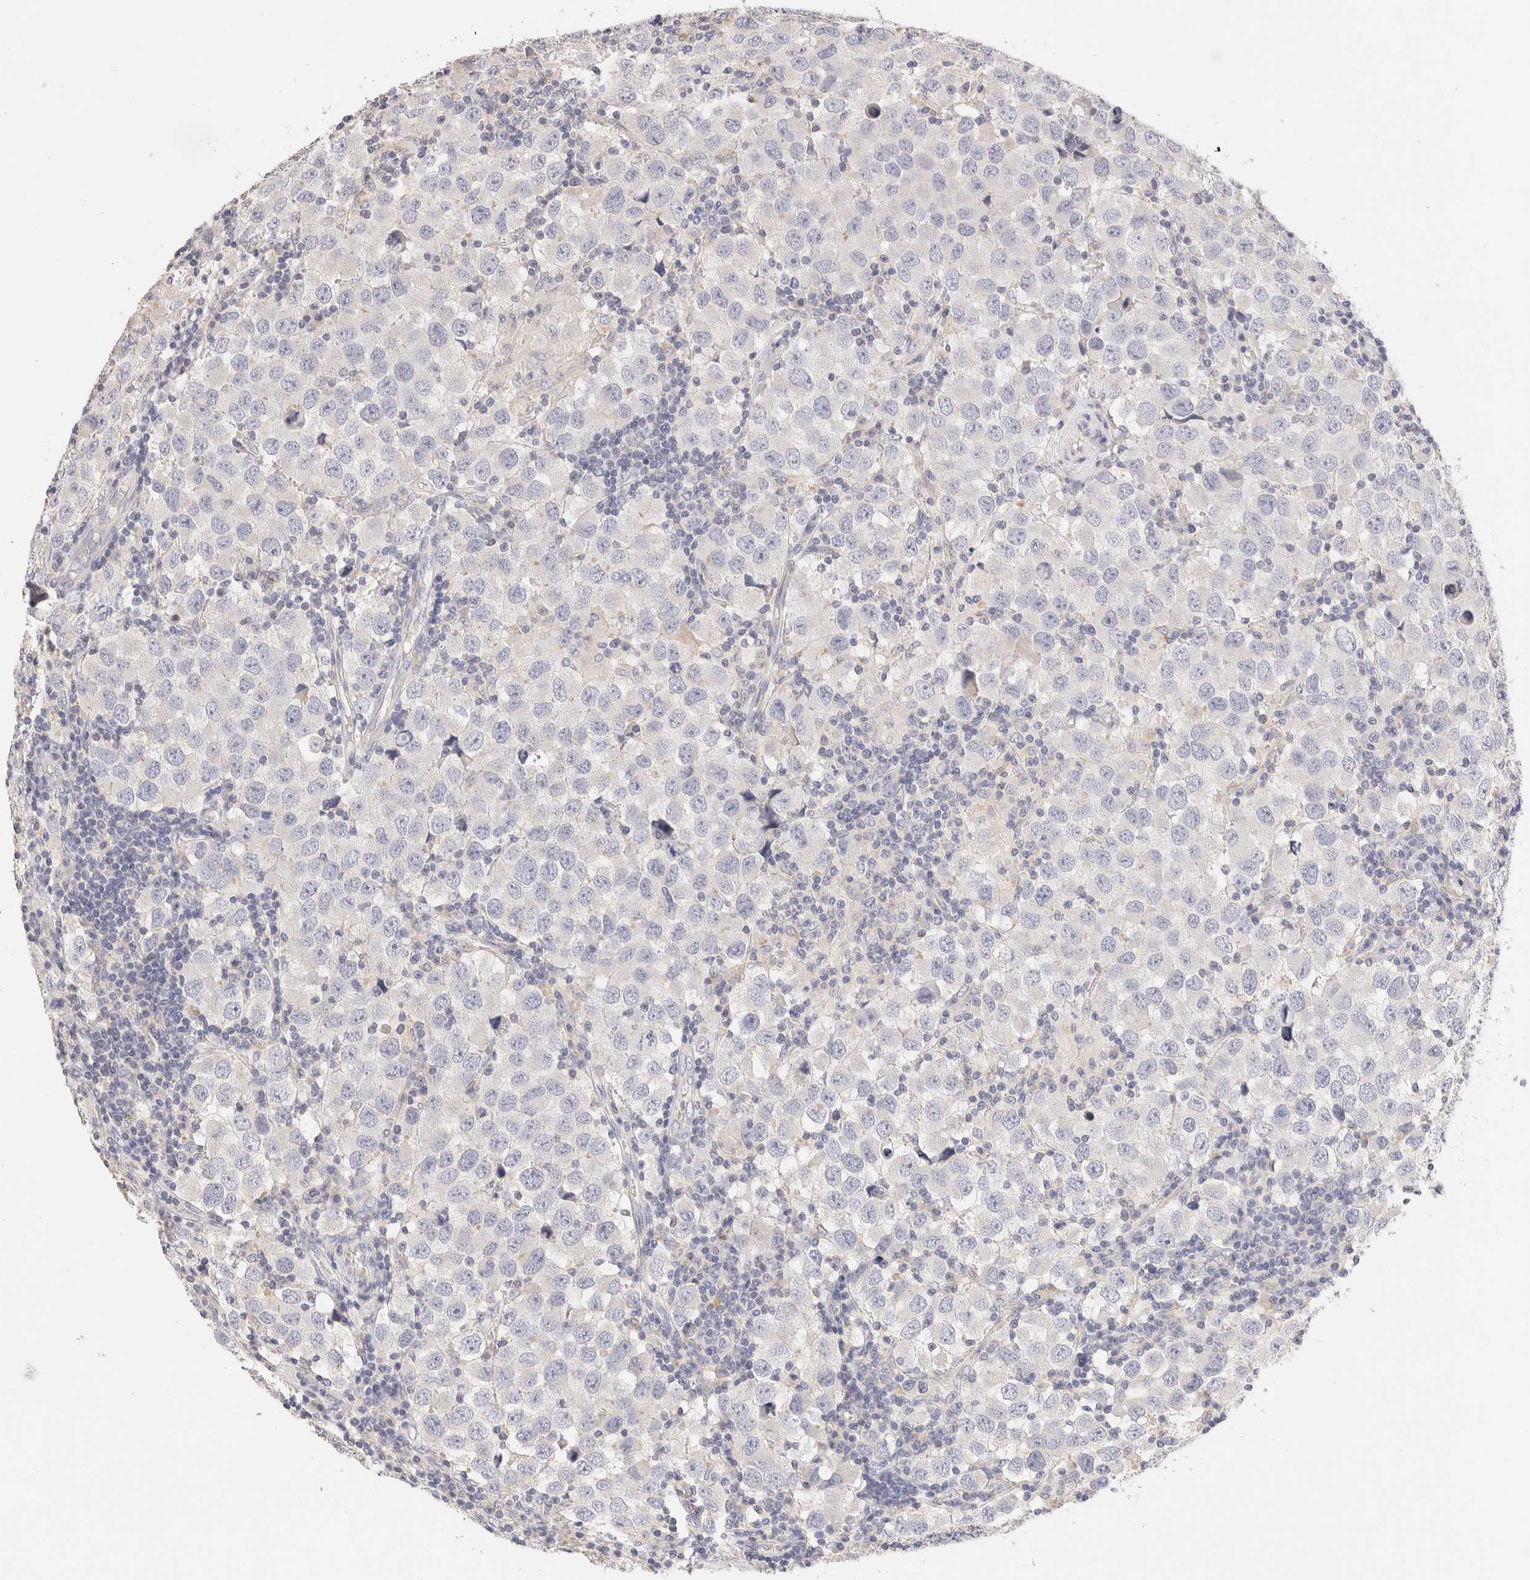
{"staining": {"intensity": "negative", "quantity": "none", "location": "none"}, "tissue": "testis cancer", "cell_type": "Tumor cells", "image_type": "cancer", "snomed": [{"axis": "morphology", "description": "Carcinoma, Embryonal, NOS"}, {"axis": "topography", "description": "Testis"}], "caption": "Immunohistochemistry micrograph of testis cancer (embryonal carcinoma) stained for a protein (brown), which shows no staining in tumor cells.", "gene": "SCGB2A2", "patient": {"sex": "male", "age": 21}}